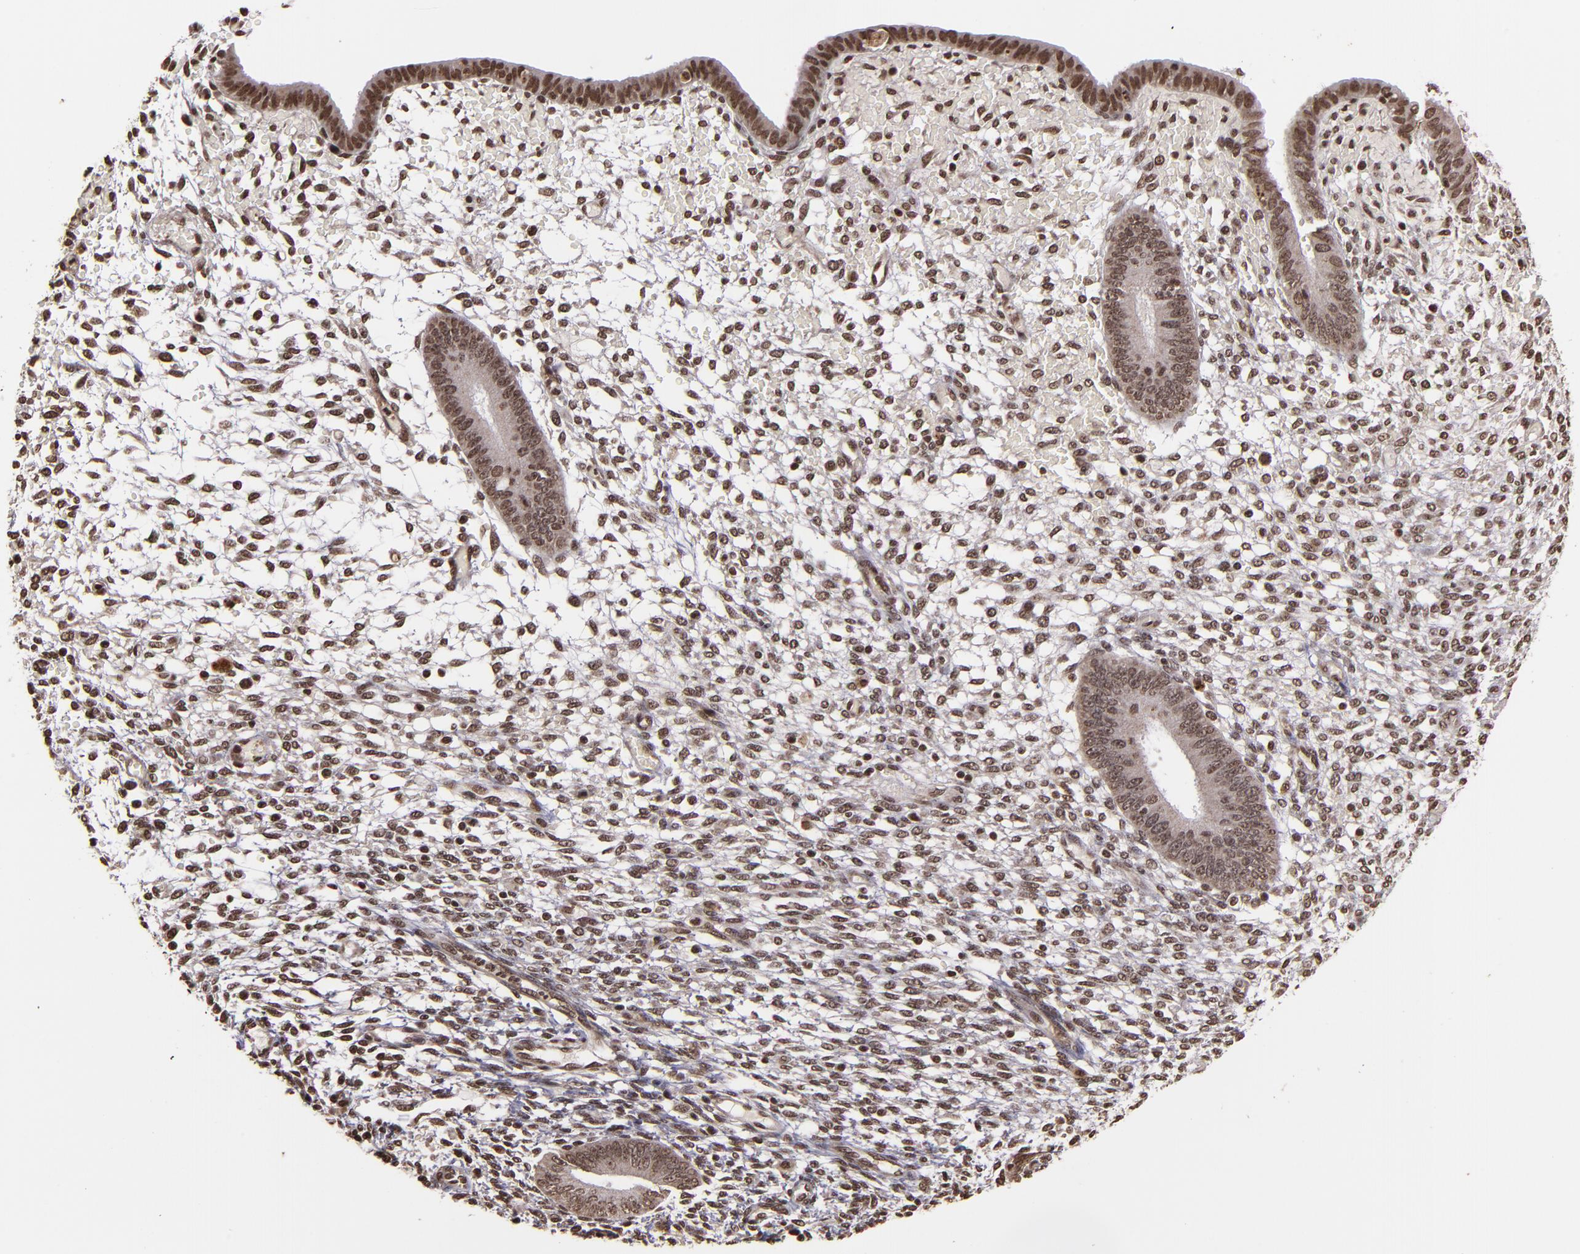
{"staining": {"intensity": "moderate", "quantity": ">75%", "location": "nuclear"}, "tissue": "endometrium", "cell_type": "Cells in endometrial stroma", "image_type": "normal", "snomed": [{"axis": "morphology", "description": "Normal tissue, NOS"}, {"axis": "topography", "description": "Endometrium"}], "caption": "Protein staining of unremarkable endometrium displays moderate nuclear positivity in approximately >75% of cells in endometrial stroma.", "gene": "CUL3", "patient": {"sex": "female", "age": 42}}